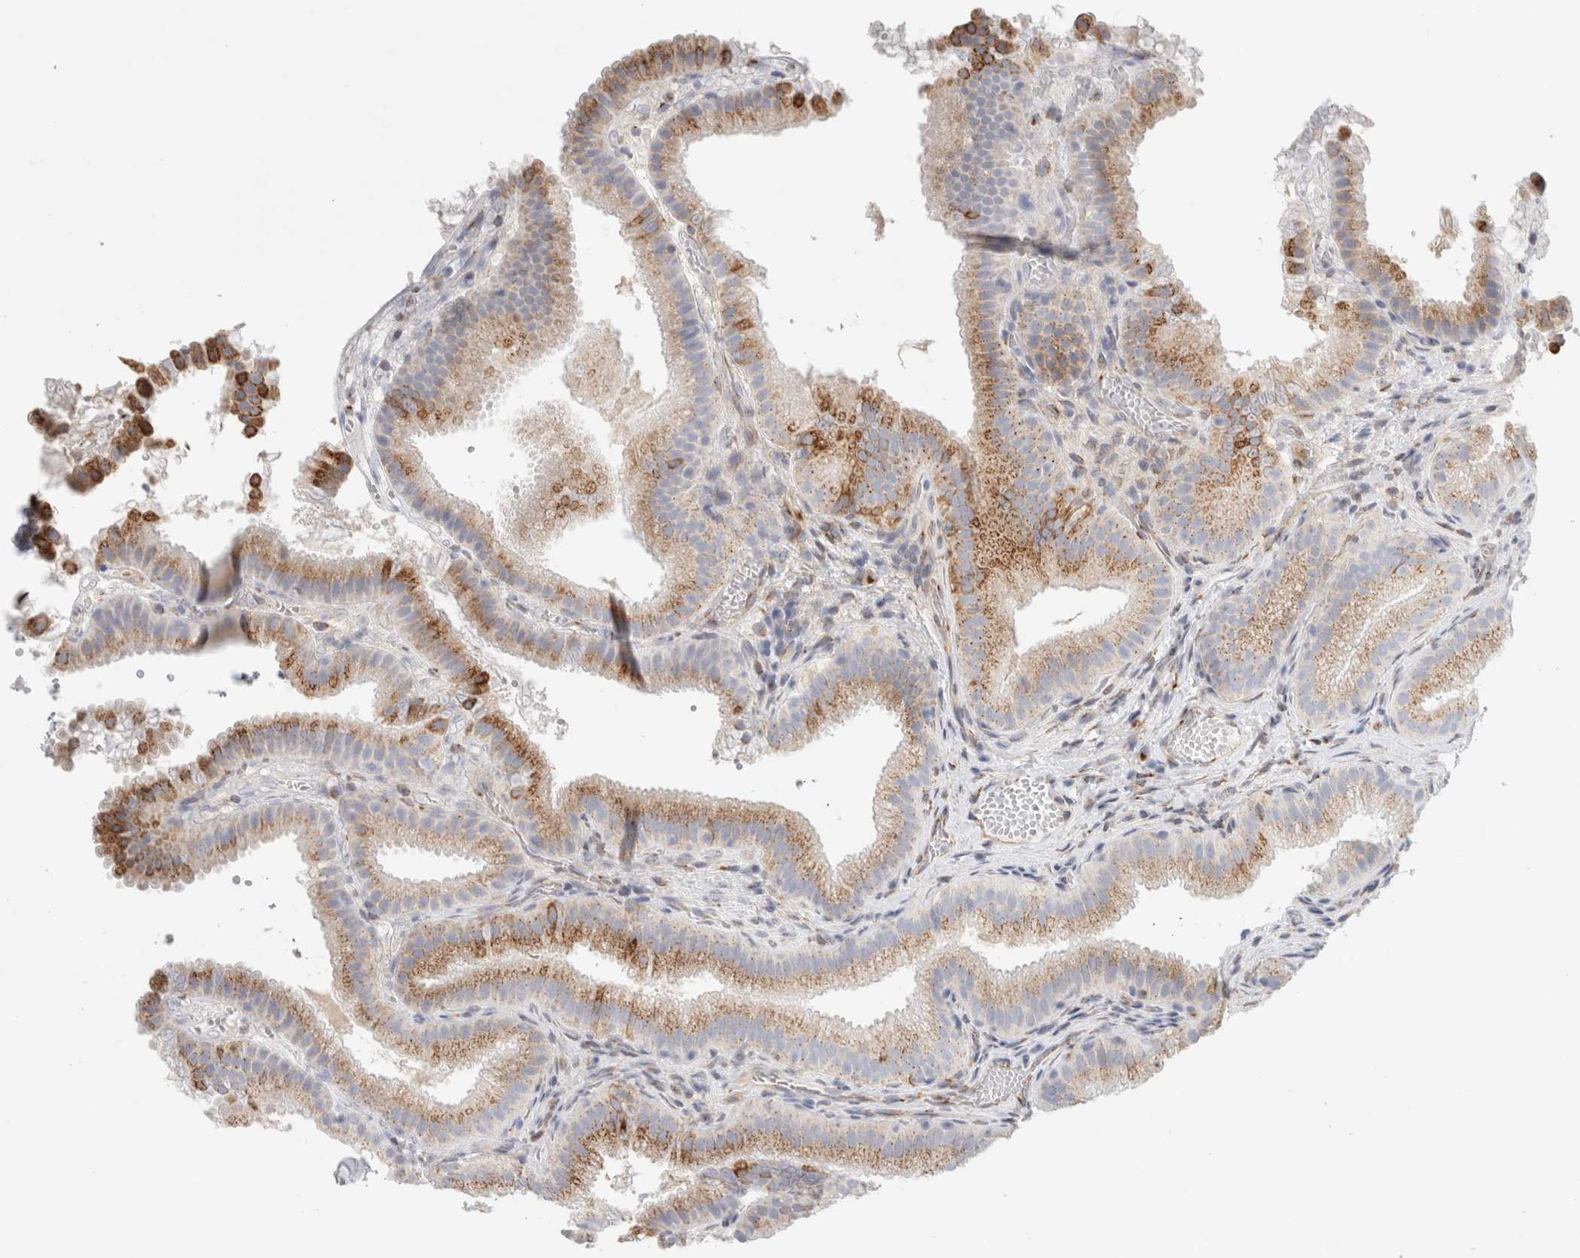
{"staining": {"intensity": "moderate", "quantity": ">75%", "location": "cytoplasmic/membranous"}, "tissue": "gallbladder", "cell_type": "Glandular cells", "image_type": "normal", "snomed": [{"axis": "morphology", "description": "Normal tissue, NOS"}, {"axis": "topography", "description": "Gallbladder"}], "caption": "This micrograph shows normal gallbladder stained with immunohistochemistry to label a protein in brown. The cytoplasmic/membranous of glandular cells show moderate positivity for the protein. Nuclei are counter-stained blue.", "gene": "MCFD2", "patient": {"sex": "female", "age": 30}}